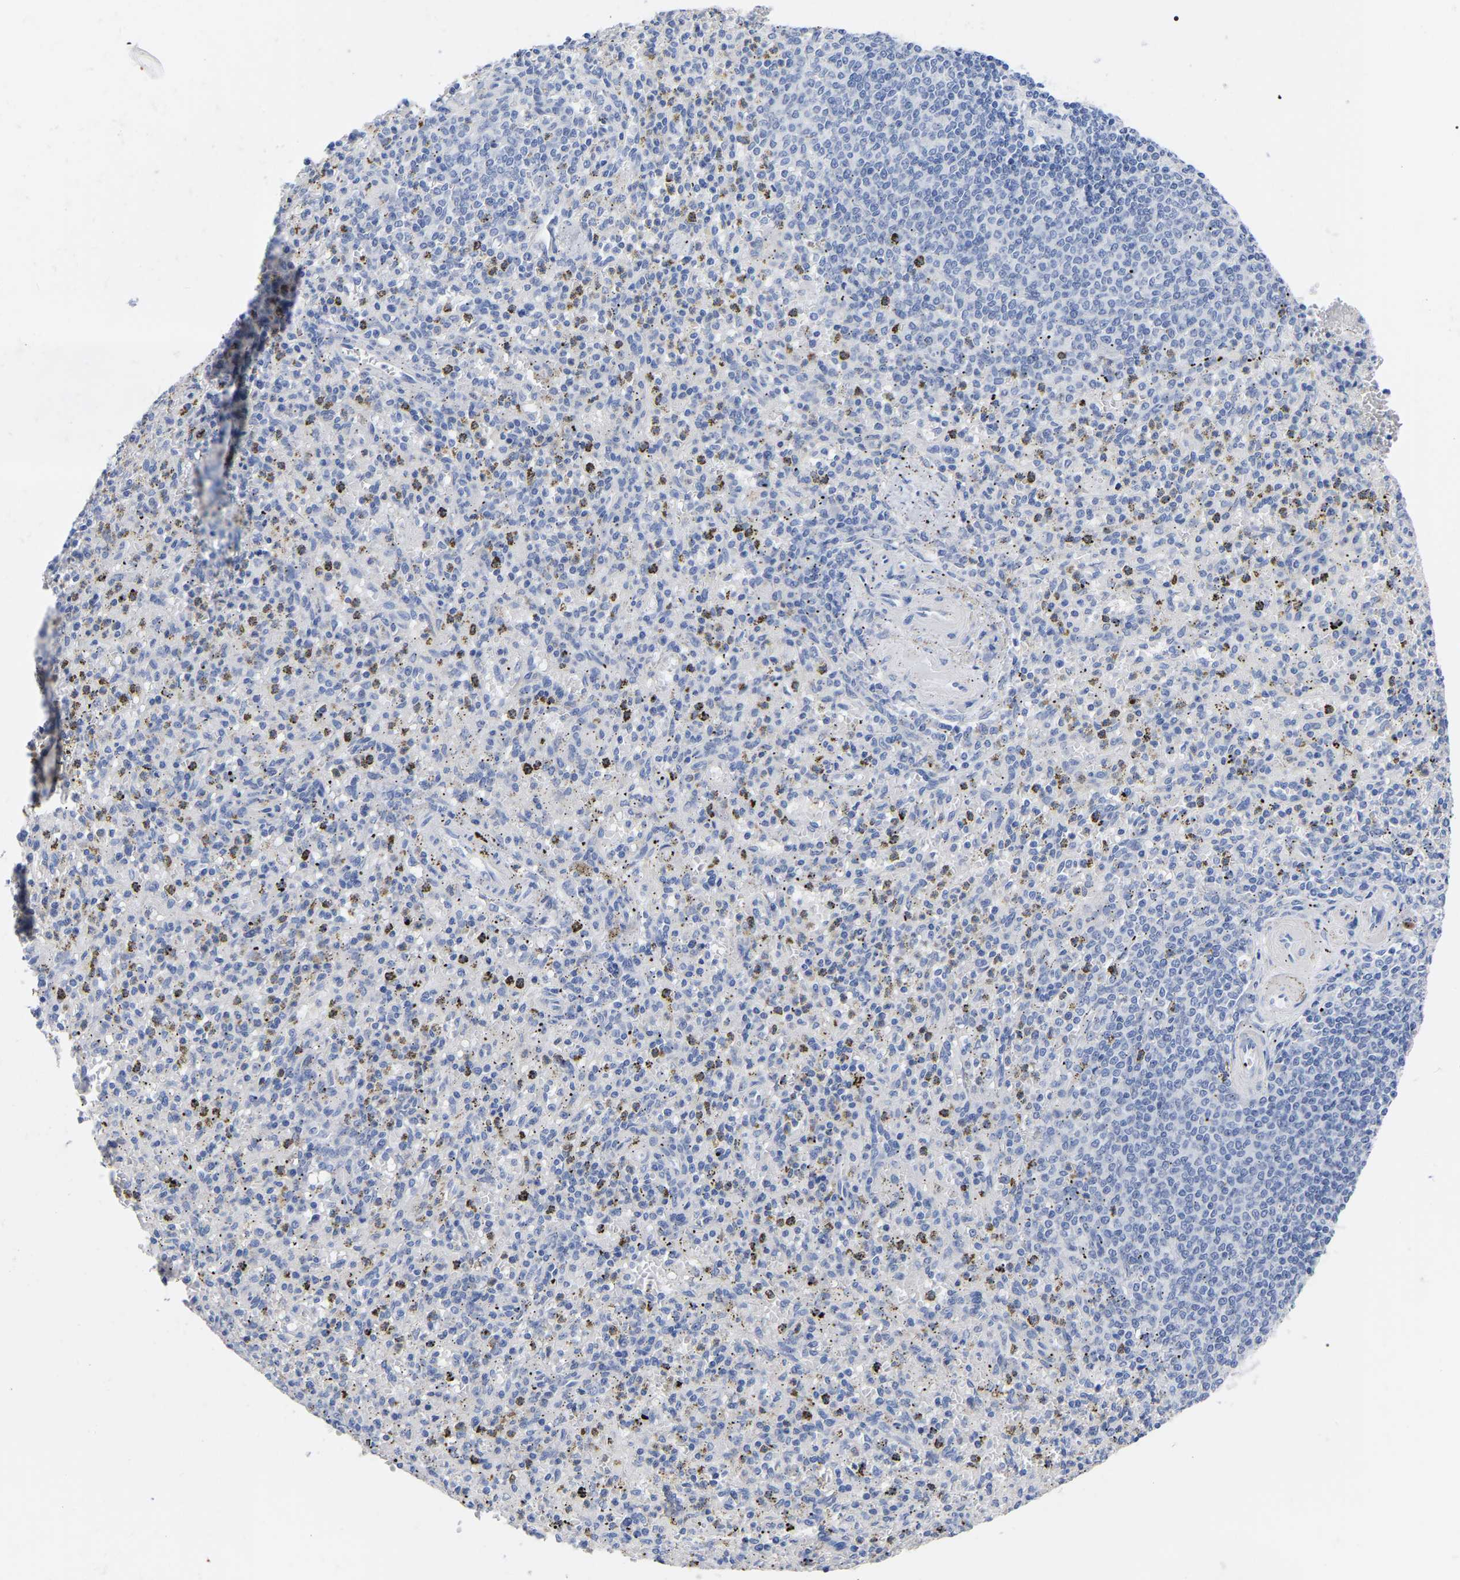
{"staining": {"intensity": "negative", "quantity": "none", "location": "none"}, "tissue": "spleen", "cell_type": "Cells in red pulp", "image_type": "normal", "snomed": [{"axis": "morphology", "description": "Normal tissue, NOS"}, {"axis": "topography", "description": "Spleen"}], "caption": "High power microscopy histopathology image of an immunohistochemistry micrograph of unremarkable spleen, revealing no significant positivity in cells in red pulp.", "gene": "ANXA13", "patient": {"sex": "male", "age": 72}}